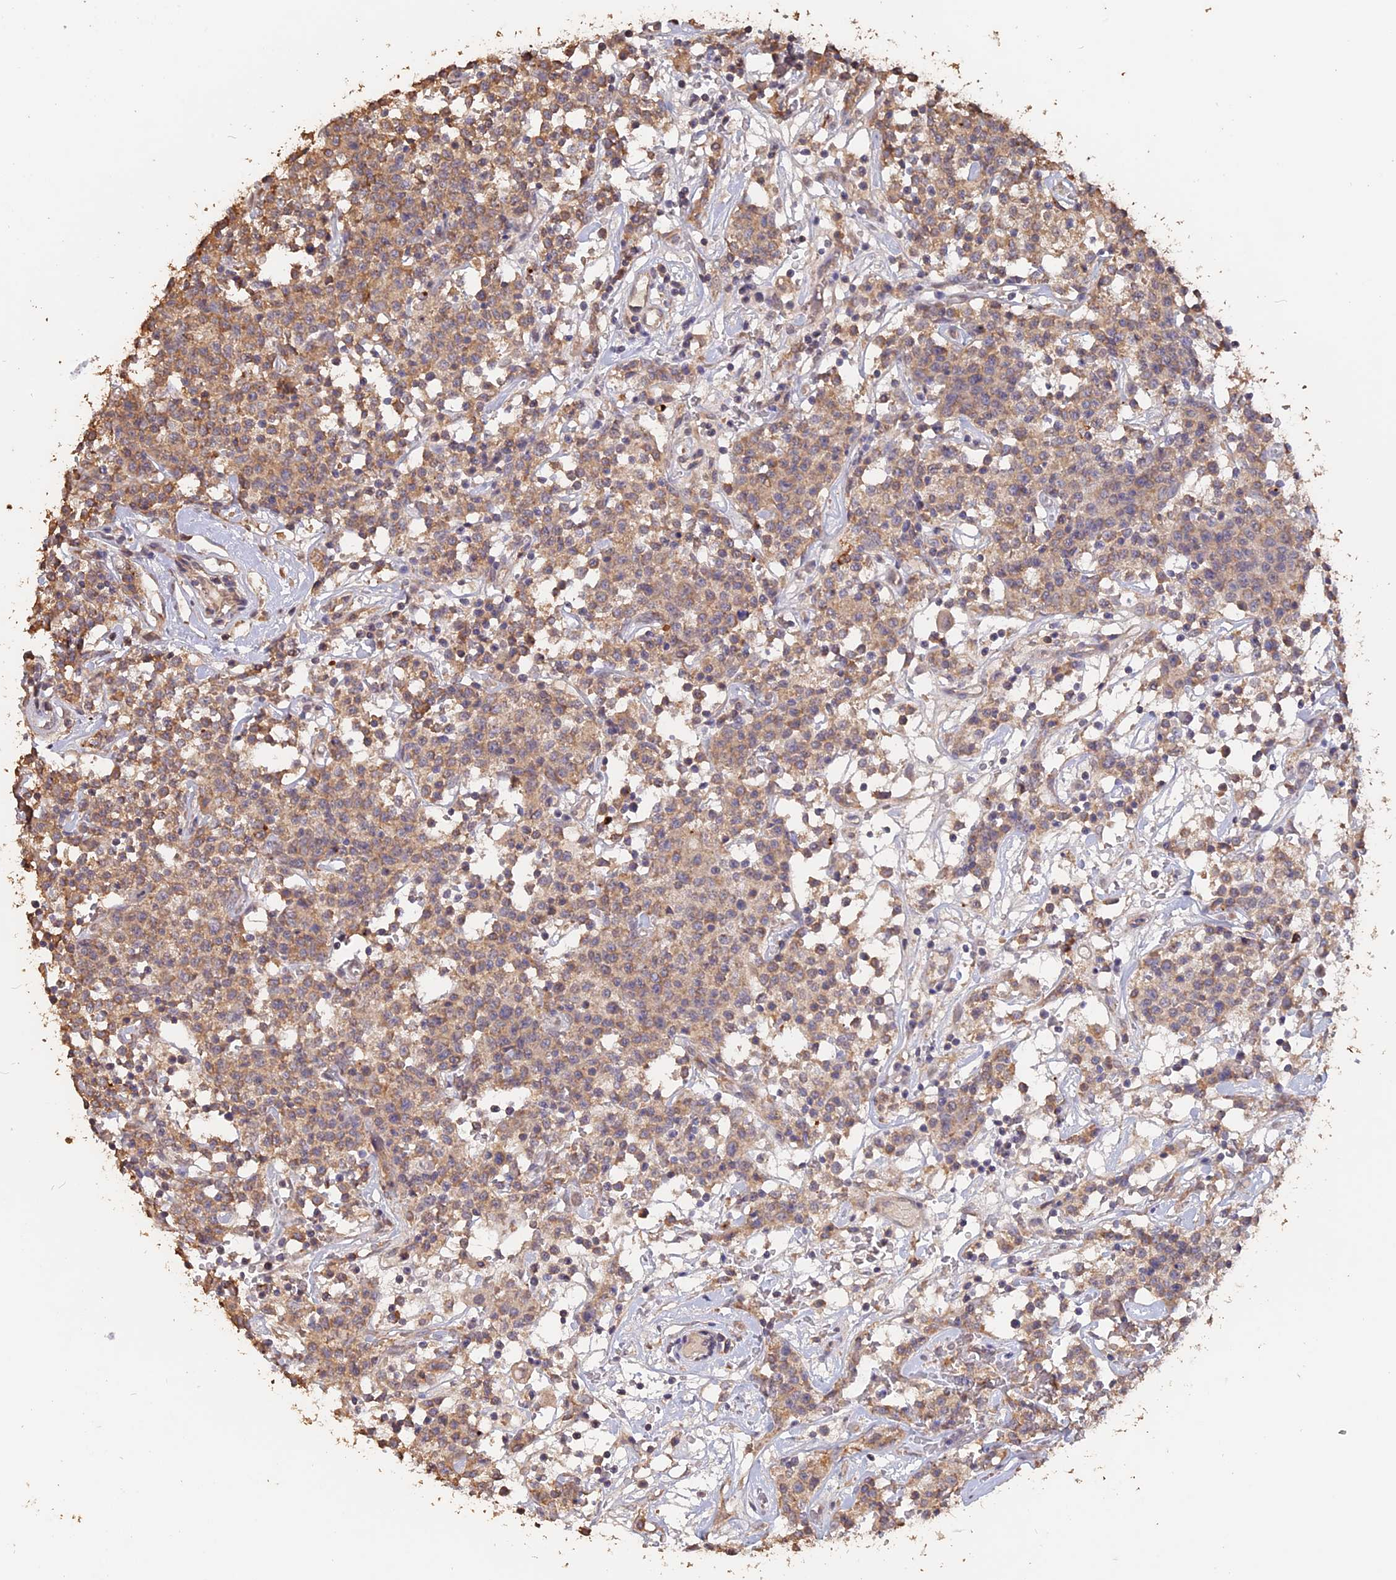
{"staining": {"intensity": "weak", "quantity": ">75%", "location": "cytoplasmic/membranous"}, "tissue": "lymphoma", "cell_type": "Tumor cells", "image_type": "cancer", "snomed": [{"axis": "morphology", "description": "Malignant lymphoma, non-Hodgkin's type, Low grade"}, {"axis": "topography", "description": "Small intestine"}], "caption": "Human malignant lymphoma, non-Hodgkin's type (low-grade) stained with a brown dye shows weak cytoplasmic/membranous positive expression in about >75% of tumor cells.", "gene": "LAYN", "patient": {"sex": "female", "age": 59}}